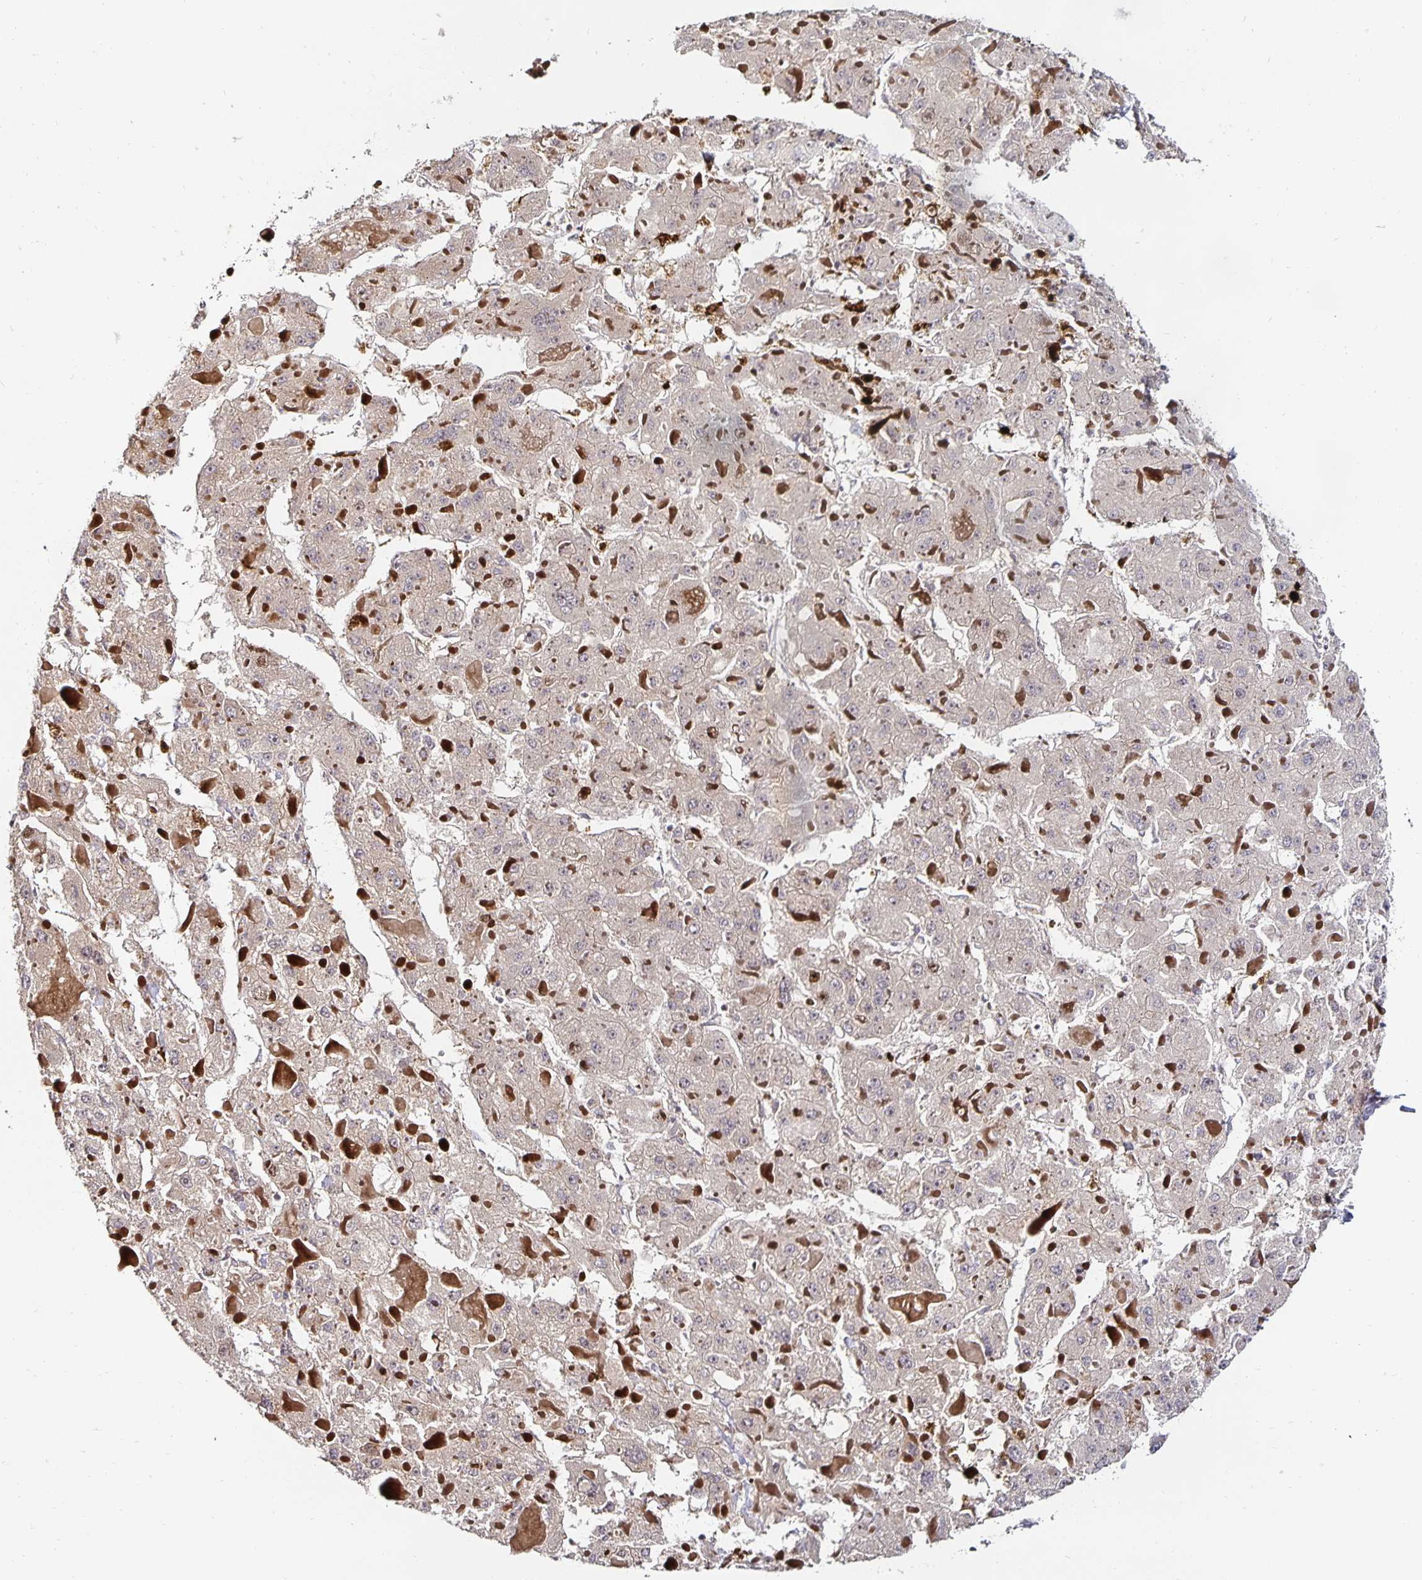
{"staining": {"intensity": "weak", "quantity": "25%-75%", "location": "cytoplasmic/membranous"}, "tissue": "liver cancer", "cell_type": "Tumor cells", "image_type": "cancer", "snomed": [{"axis": "morphology", "description": "Carcinoma, Hepatocellular, NOS"}, {"axis": "topography", "description": "Liver"}], "caption": "Human liver hepatocellular carcinoma stained with a brown dye demonstrates weak cytoplasmic/membranous positive expression in about 25%-75% of tumor cells.", "gene": "ANLN", "patient": {"sex": "female", "age": 73}}